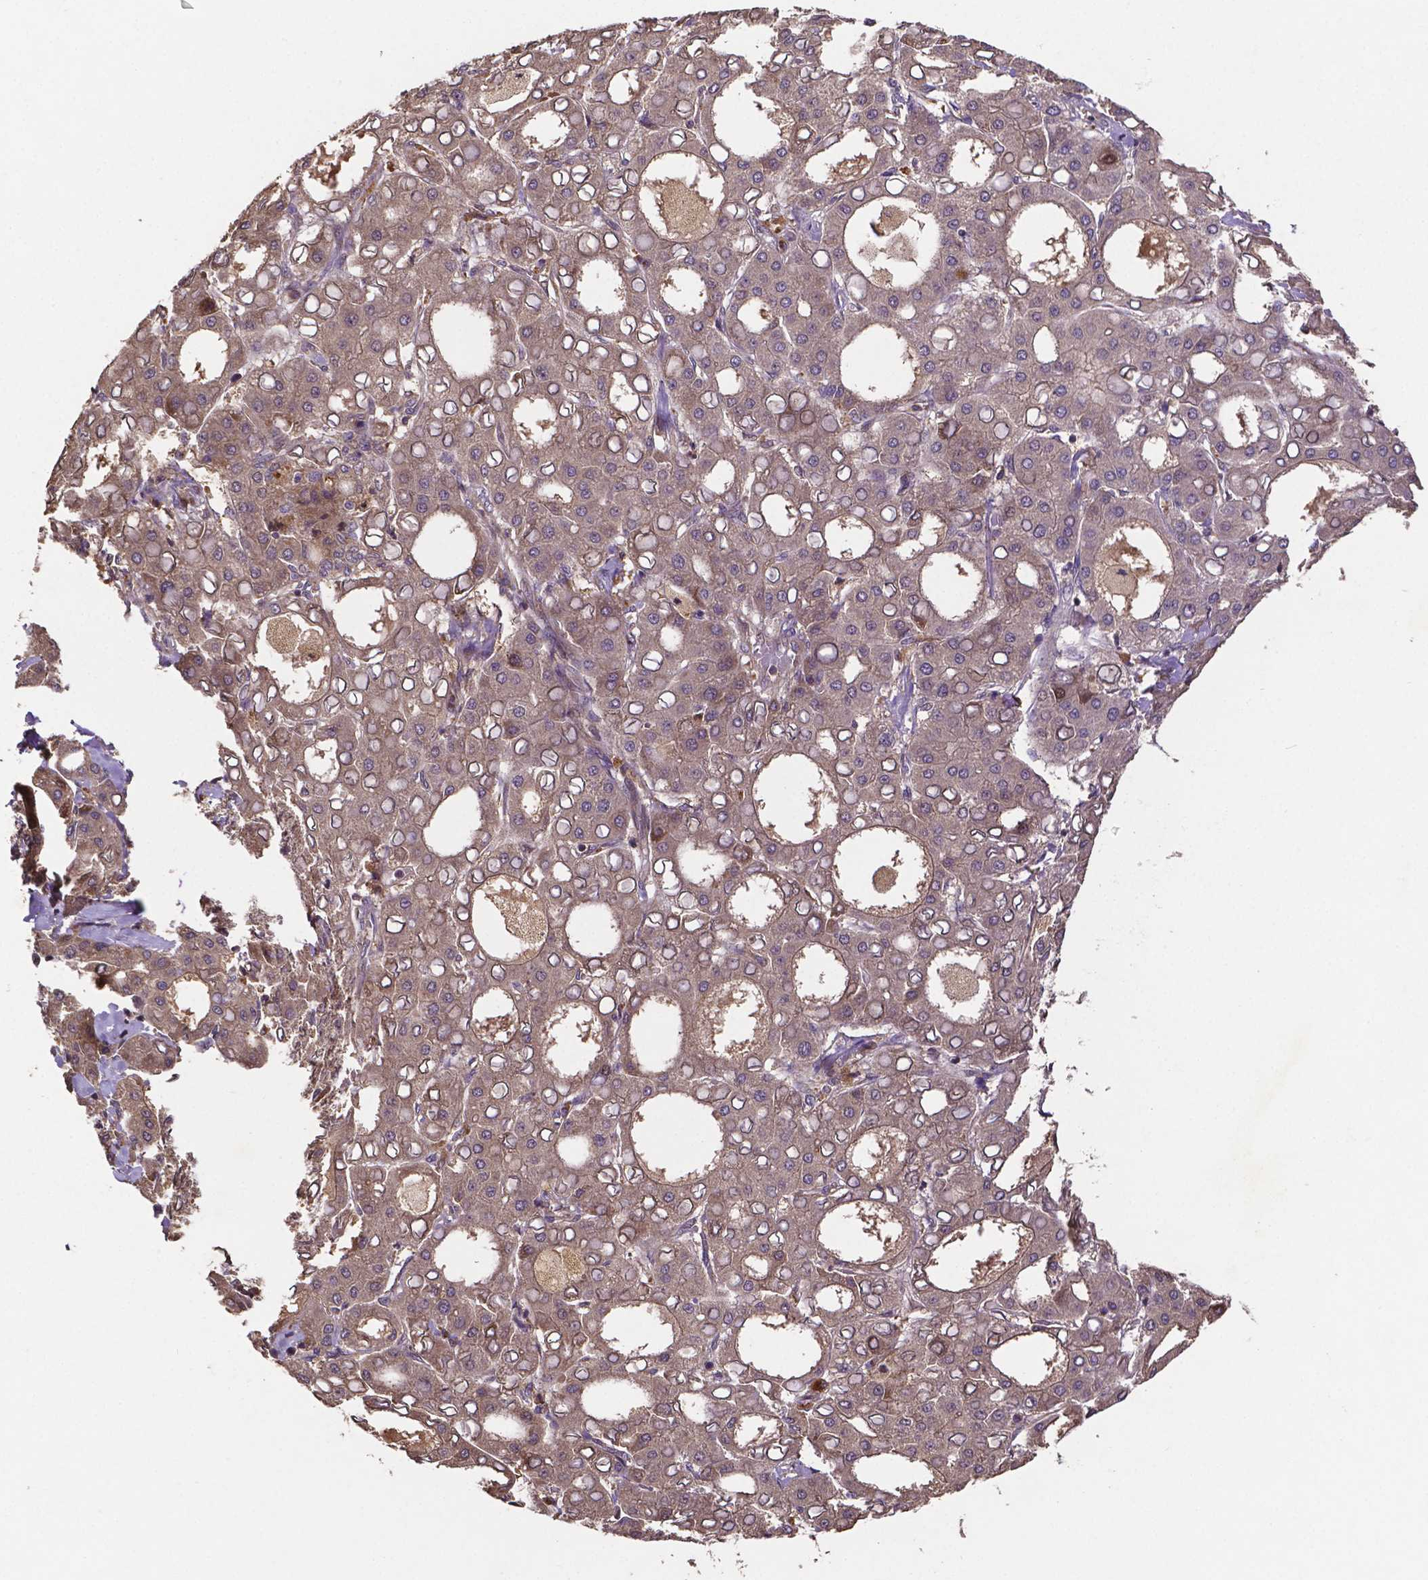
{"staining": {"intensity": "negative", "quantity": "none", "location": "none"}, "tissue": "liver cancer", "cell_type": "Tumor cells", "image_type": "cancer", "snomed": [{"axis": "morphology", "description": "Carcinoma, Hepatocellular, NOS"}, {"axis": "topography", "description": "Liver"}], "caption": "Micrograph shows no protein staining in tumor cells of liver hepatocellular carcinoma tissue.", "gene": "RNF123", "patient": {"sex": "male", "age": 65}}